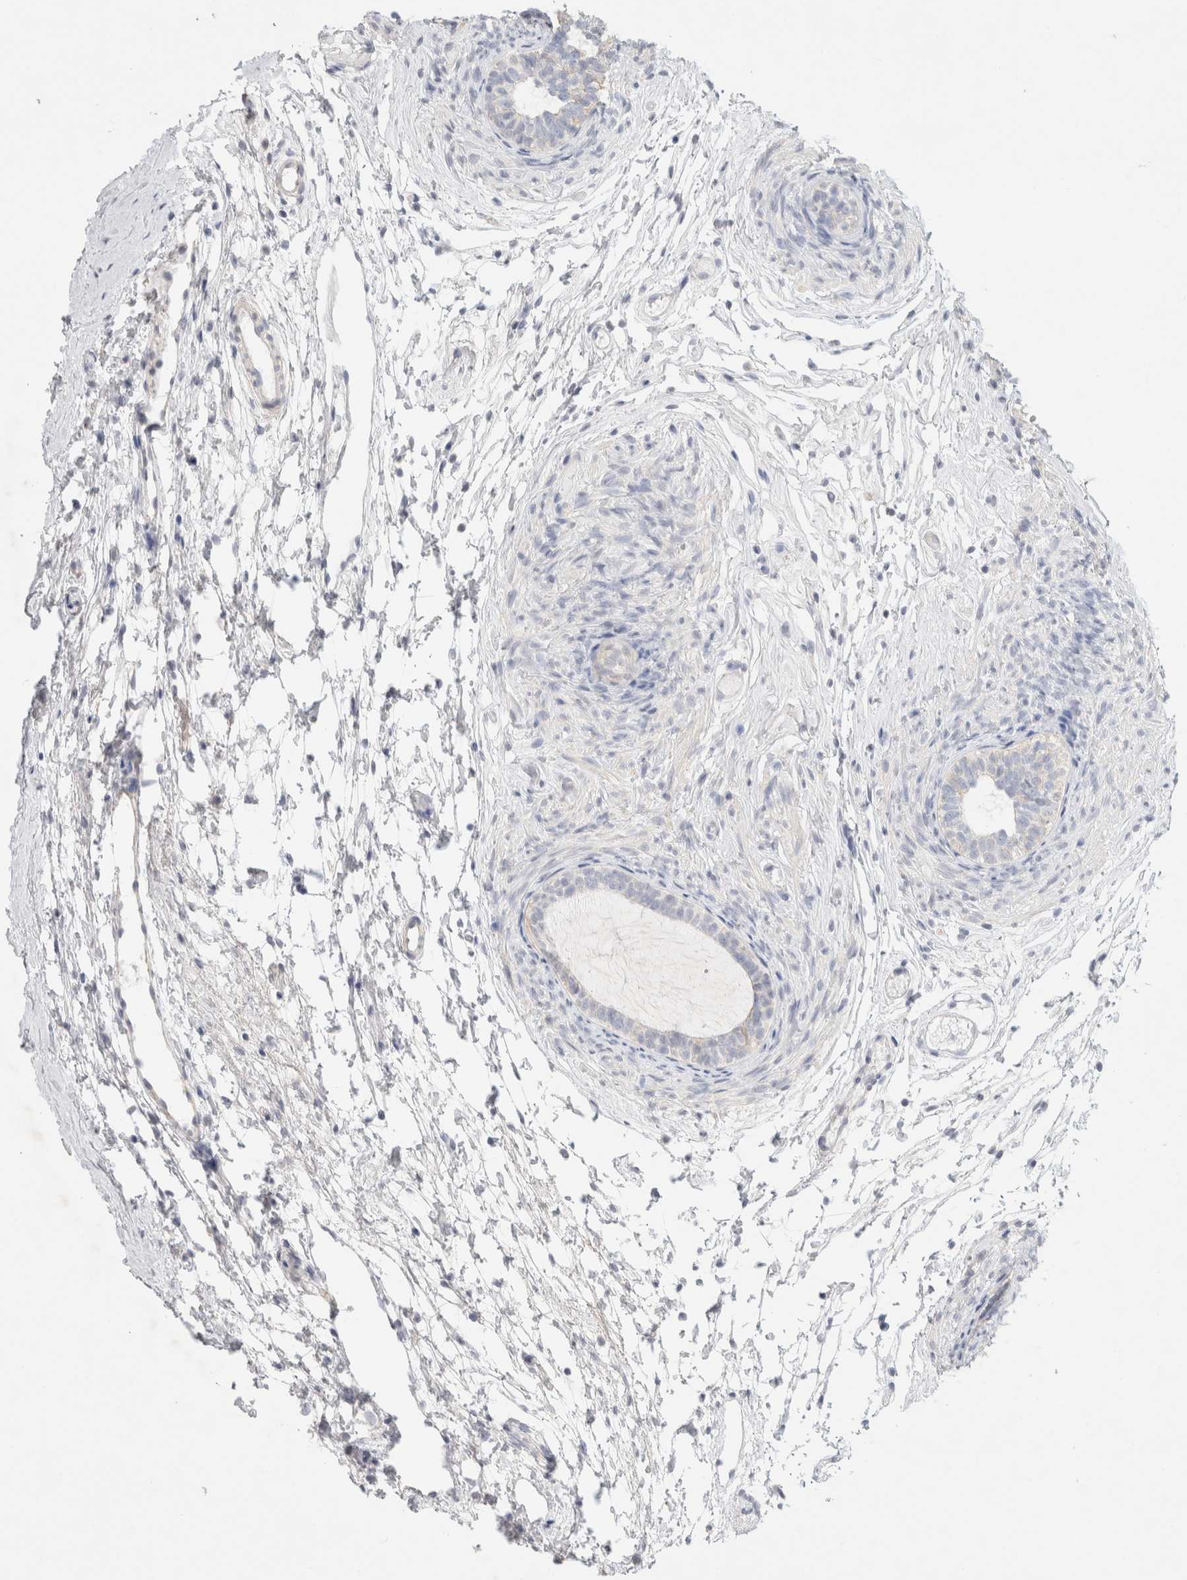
{"staining": {"intensity": "moderate", "quantity": "<25%", "location": "cytoplasmic/membranous"}, "tissue": "epididymis", "cell_type": "Glandular cells", "image_type": "normal", "snomed": [{"axis": "morphology", "description": "Normal tissue, NOS"}, {"axis": "topography", "description": "Epididymis"}], "caption": "Brown immunohistochemical staining in normal human epididymis exhibits moderate cytoplasmic/membranous expression in about <25% of glandular cells. The staining was performed using DAB (3,3'-diaminobenzidine) to visualize the protein expression in brown, while the nuclei were stained in blue with hematoxylin (Magnification: 20x).", "gene": "MPP2", "patient": {"sex": "male", "age": 5}}